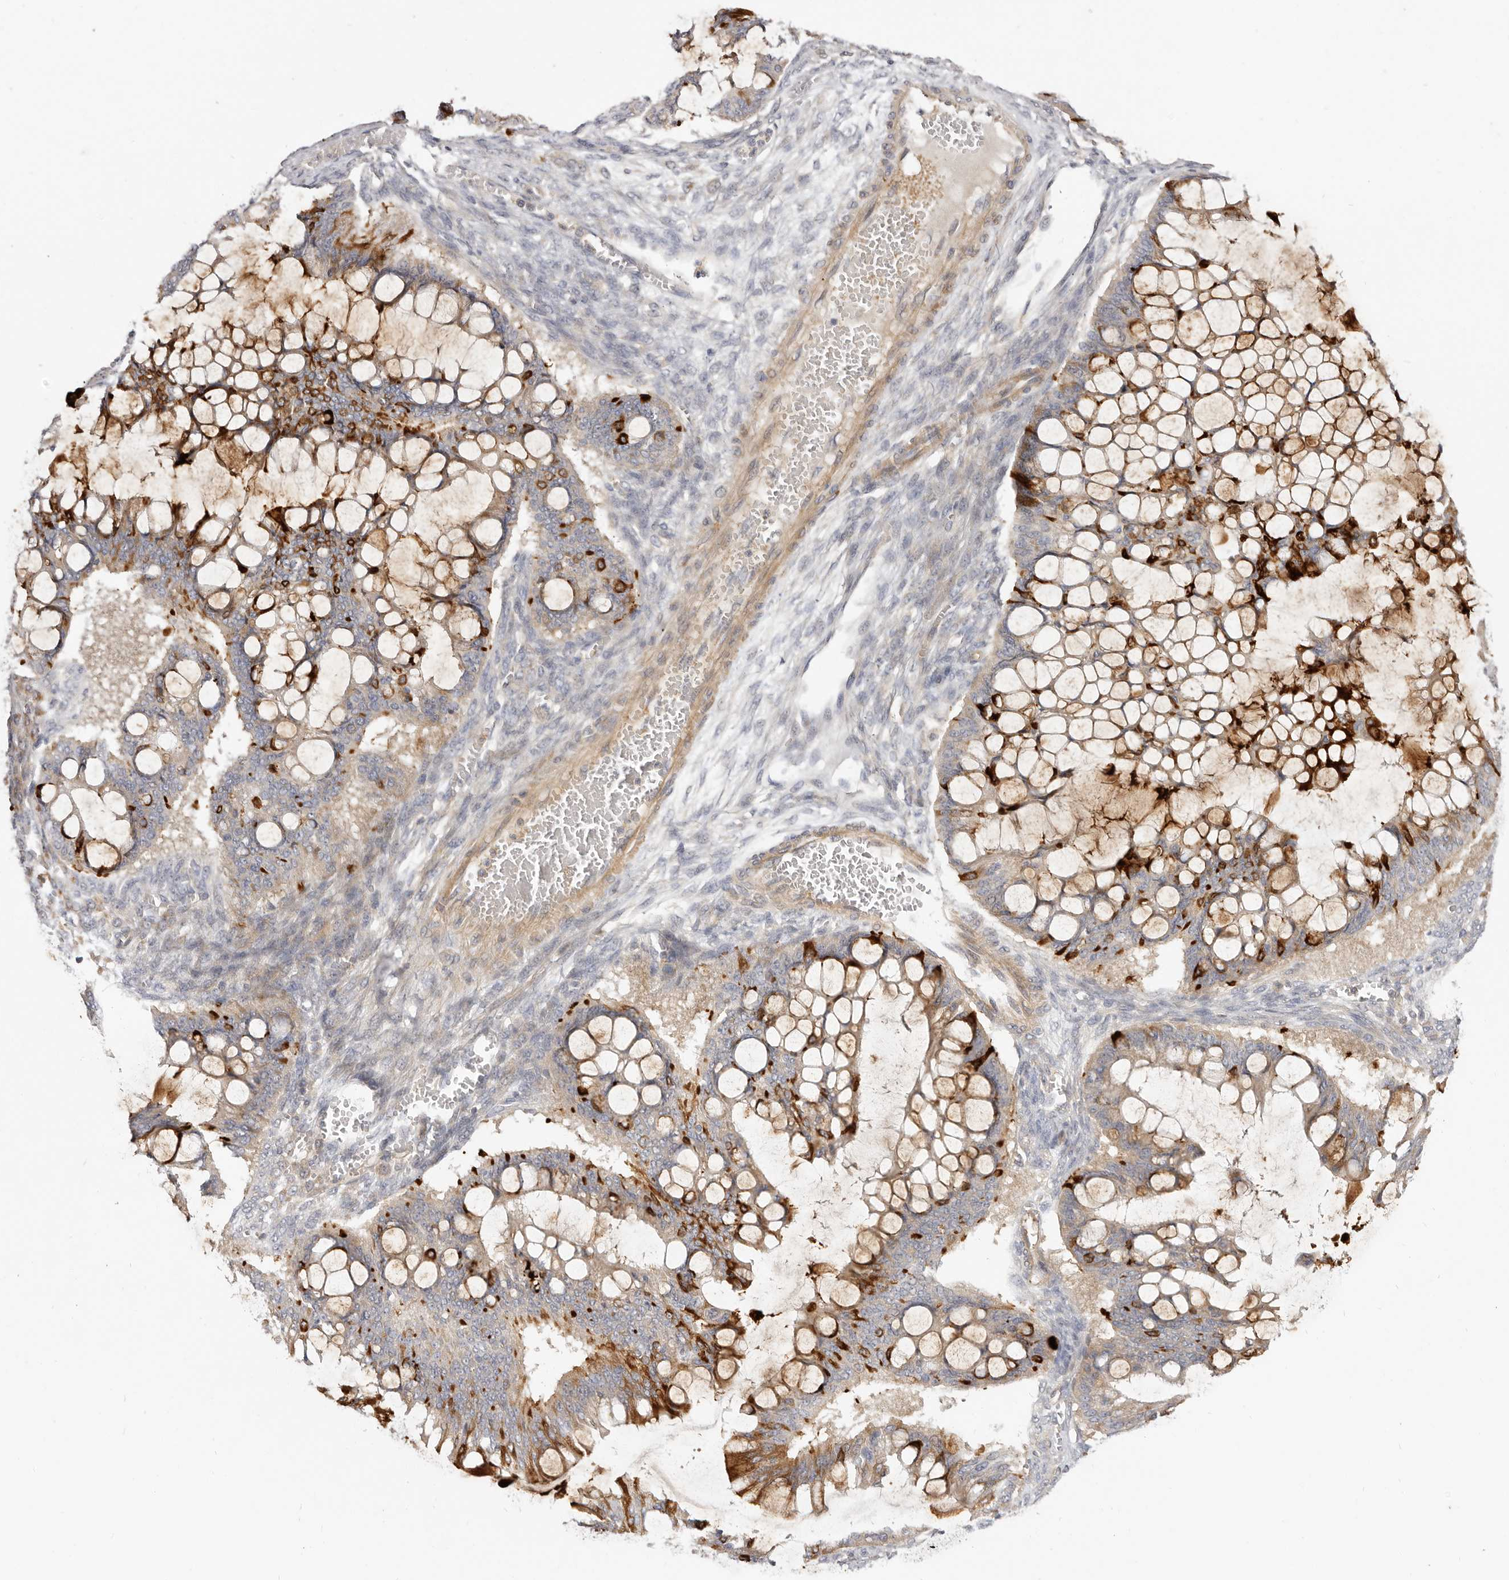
{"staining": {"intensity": "strong", "quantity": "25%-75%", "location": "cytoplasmic/membranous"}, "tissue": "ovarian cancer", "cell_type": "Tumor cells", "image_type": "cancer", "snomed": [{"axis": "morphology", "description": "Cystadenocarcinoma, mucinous, NOS"}, {"axis": "topography", "description": "Ovary"}], "caption": "An immunohistochemistry (IHC) histopathology image of tumor tissue is shown. Protein staining in brown shows strong cytoplasmic/membranous positivity in mucinous cystadenocarcinoma (ovarian) within tumor cells. The staining is performed using DAB (3,3'-diaminobenzidine) brown chromogen to label protein expression. The nuclei are counter-stained blue using hematoxylin.", "gene": "ADAMTS9", "patient": {"sex": "female", "age": 73}}